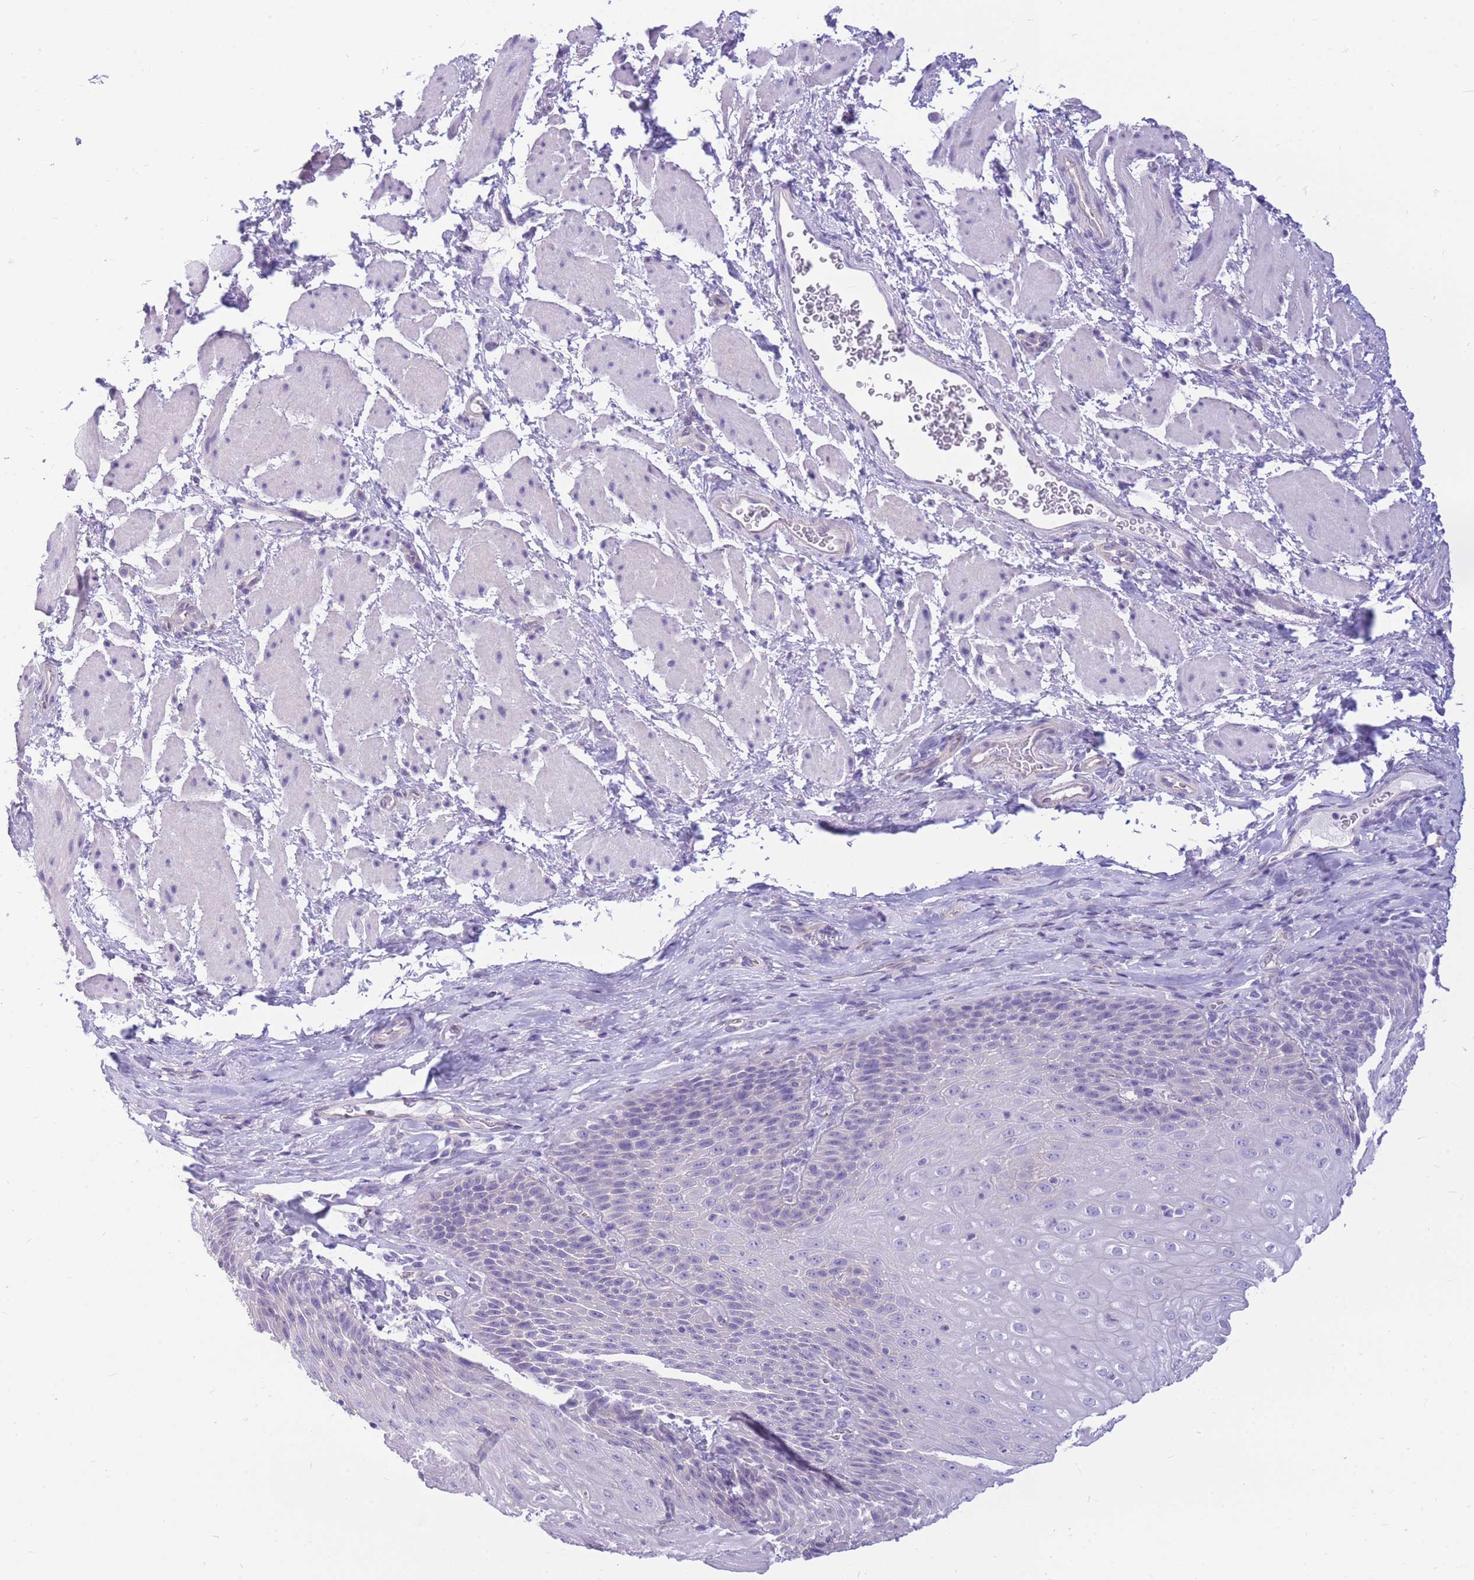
{"staining": {"intensity": "negative", "quantity": "none", "location": "none"}, "tissue": "esophagus", "cell_type": "Squamous epithelial cells", "image_type": "normal", "snomed": [{"axis": "morphology", "description": "Normal tissue, NOS"}, {"axis": "topography", "description": "Esophagus"}], "caption": "Immunohistochemical staining of benign human esophagus demonstrates no significant staining in squamous epithelial cells.", "gene": "ZNF311", "patient": {"sex": "female", "age": 61}}